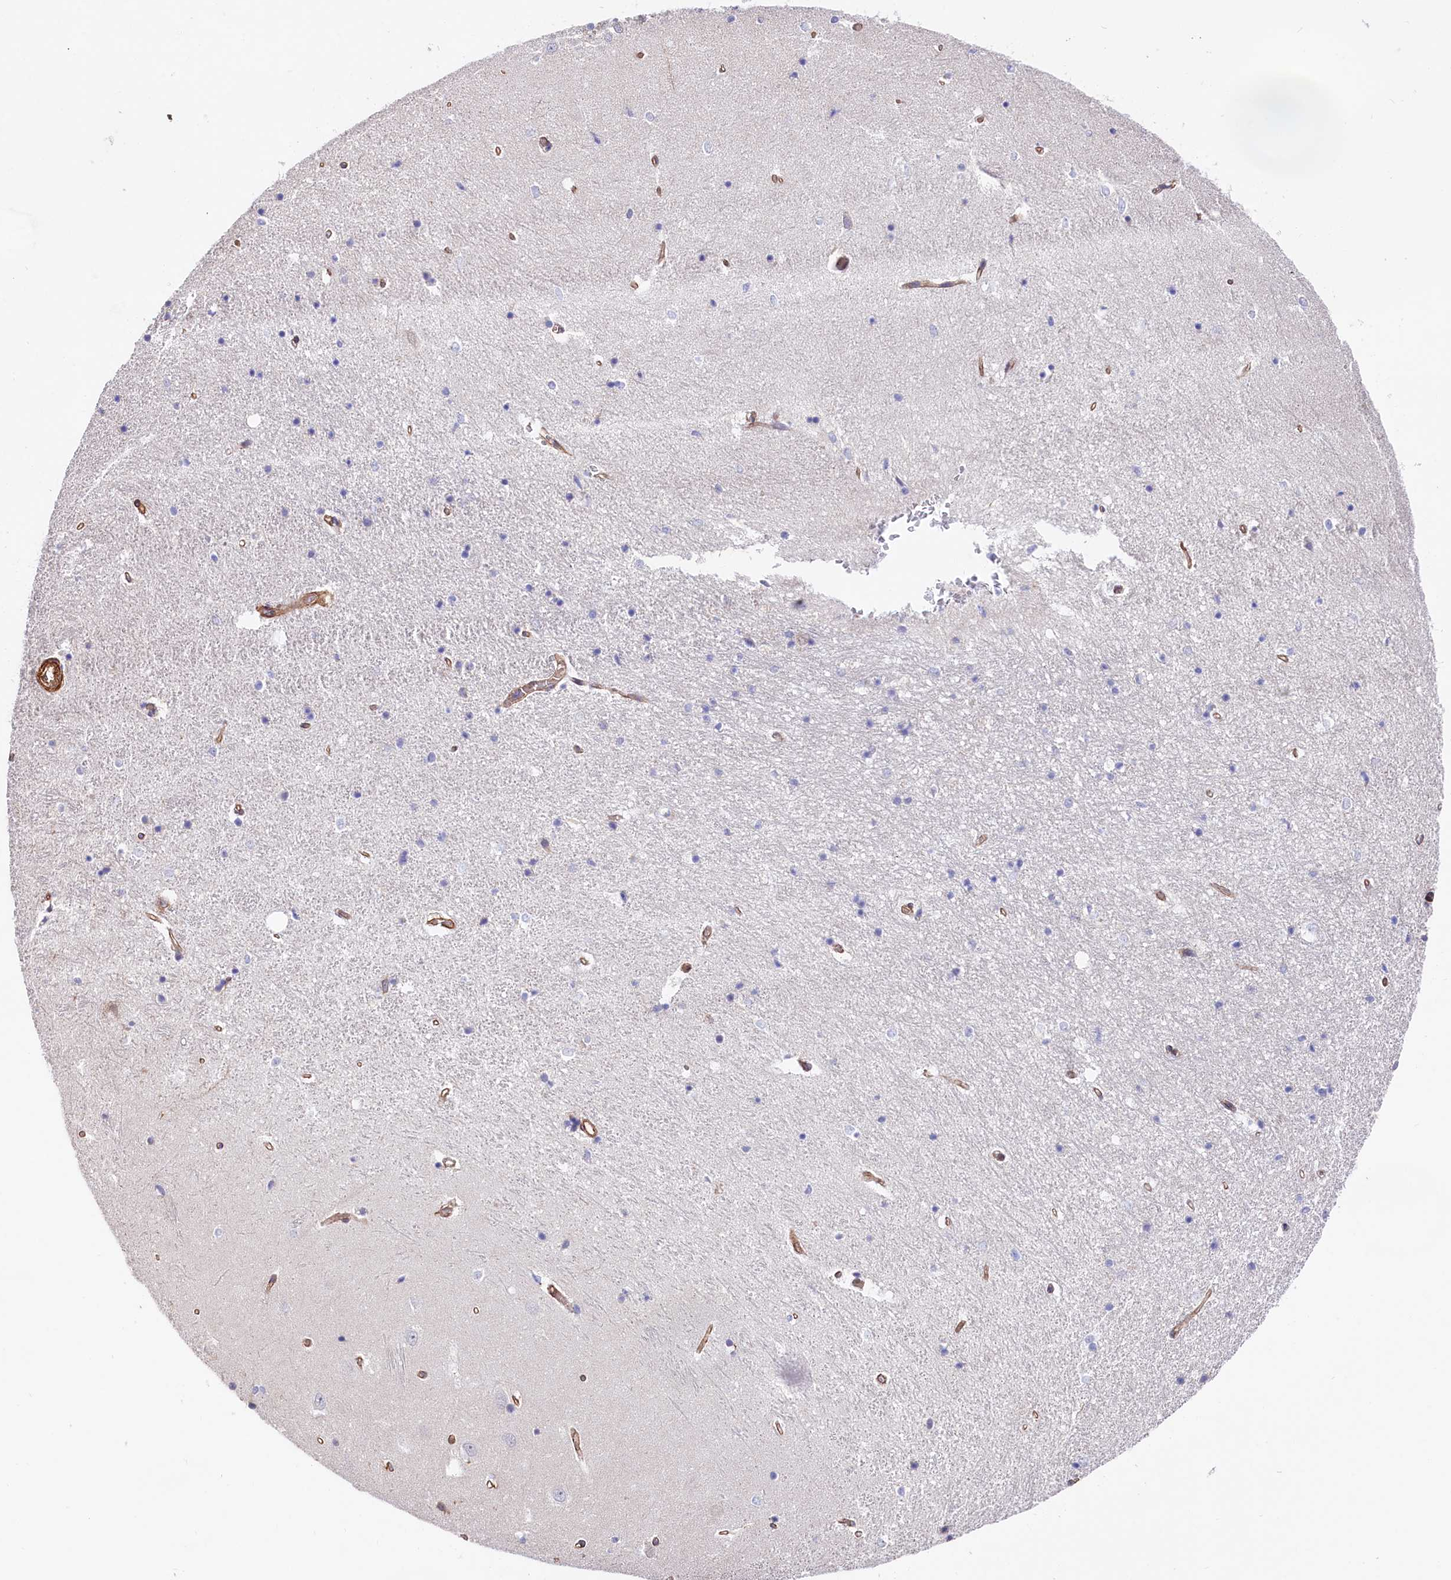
{"staining": {"intensity": "negative", "quantity": "none", "location": "none"}, "tissue": "hippocampus", "cell_type": "Glial cells", "image_type": "normal", "snomed": [{"axis": "morphology", "description": "Normal tissue, NOS"}, {"axis": "topography", "description": "Hippocampus"}], "caption": "Glial cells show no significant protein expression in unremarkable hippocampus. (DAB immunohistochemistry (IHC) visualized using brightfield microscopy, high magnification).", "gene": "TNKS1BP1", "patient": {"sex": "female", "age": 64}}